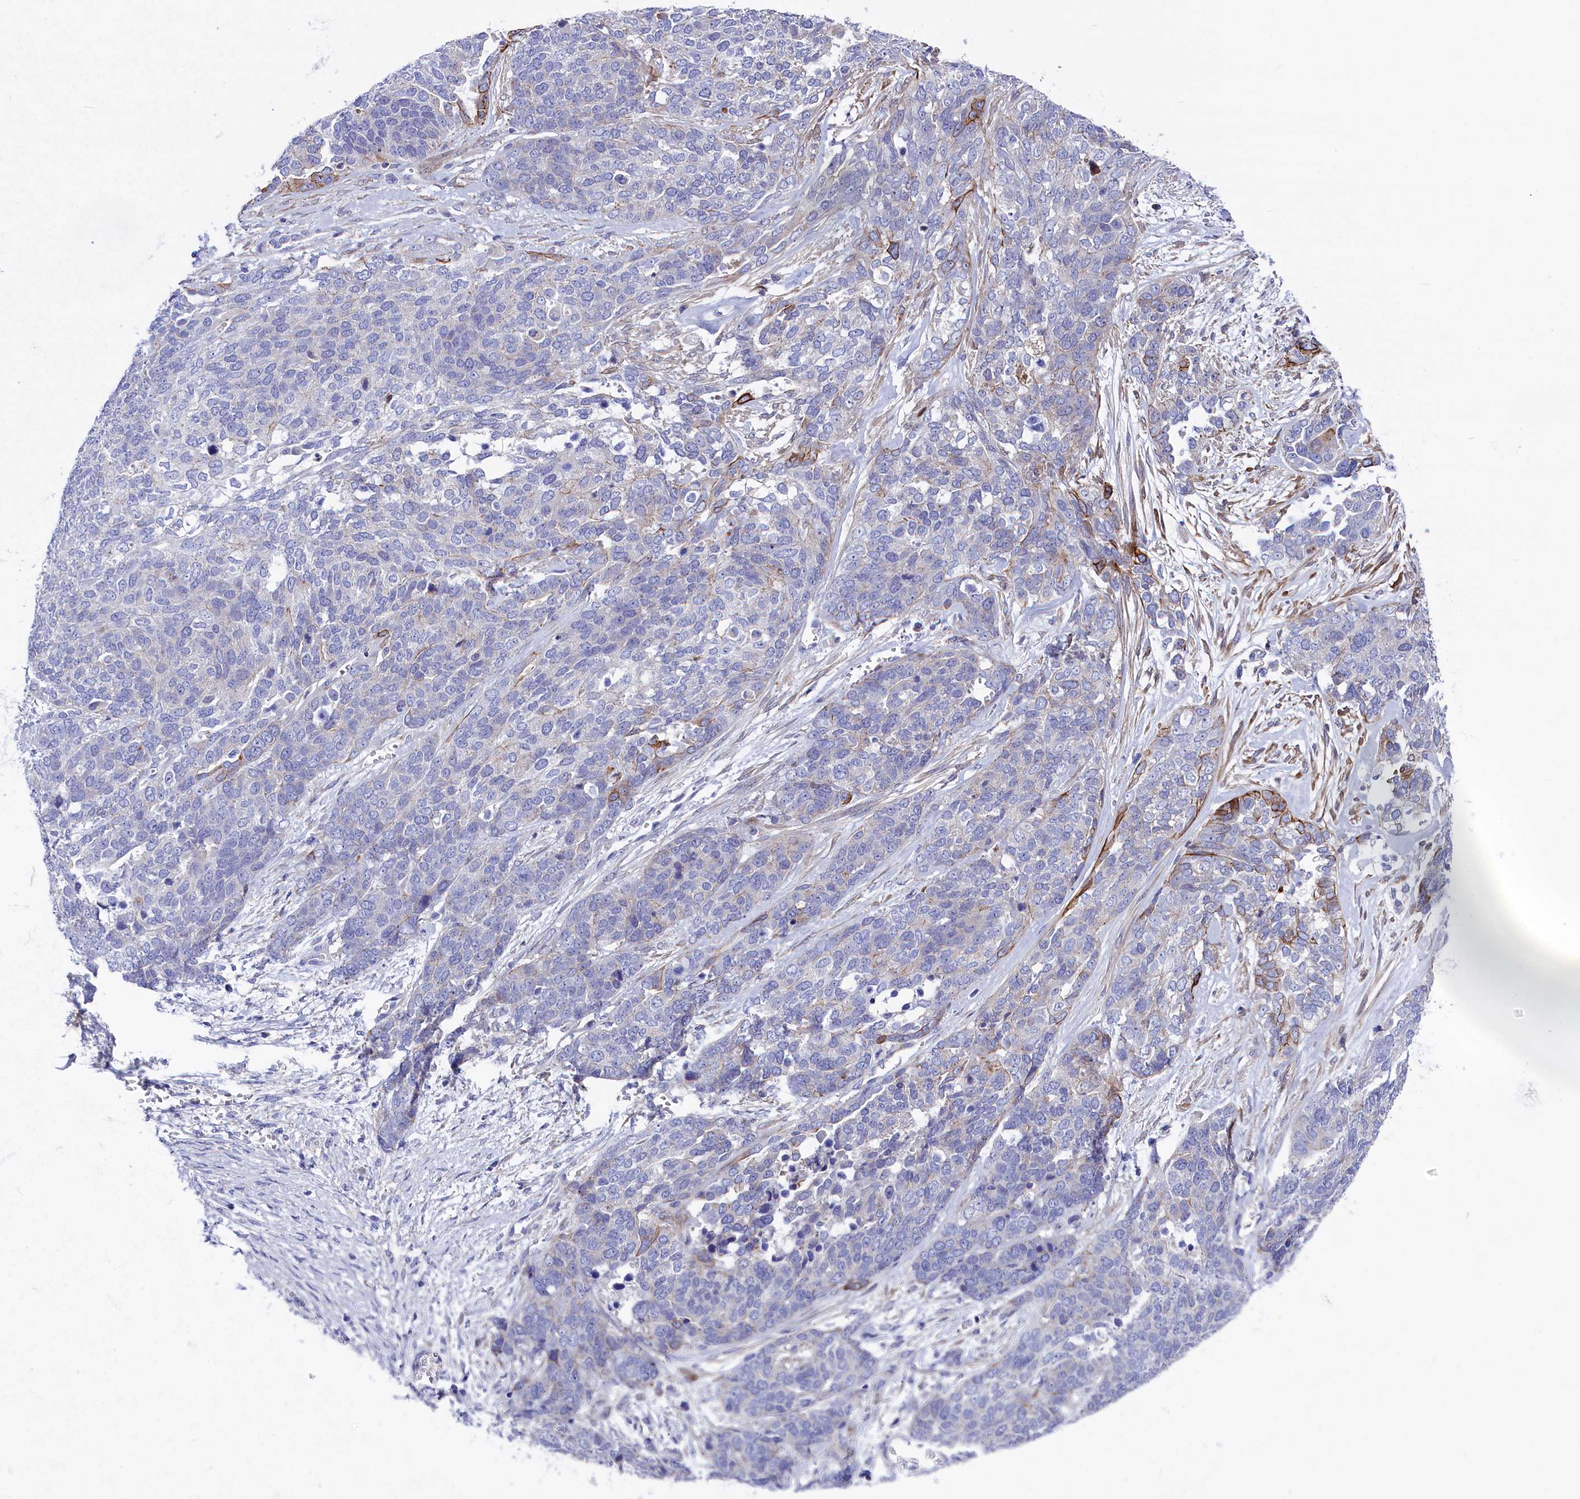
{"staining": {"intensity": "negative", "quantity": "none", "location": "none"}, "tissue": "ovarian cancer", "cell_type": "Tumor cells", "image_type": "cancer", "snomed": [{"axis": "morphology", "description": "Cystadenocarcinoma, serous, NOS"}, {"axis": "topography", "description": "Ovary"}], "caption": "Immunohistochemistry photomicrograph of human ovarian serous cystadenocarcinoma stained for a protein (brown), which exhibits no expression in tumor cells. (DAB immunohistochemistry, high magnification).", "gene": "NUDT7", "patient": {"sex": "female", "age": 44}}